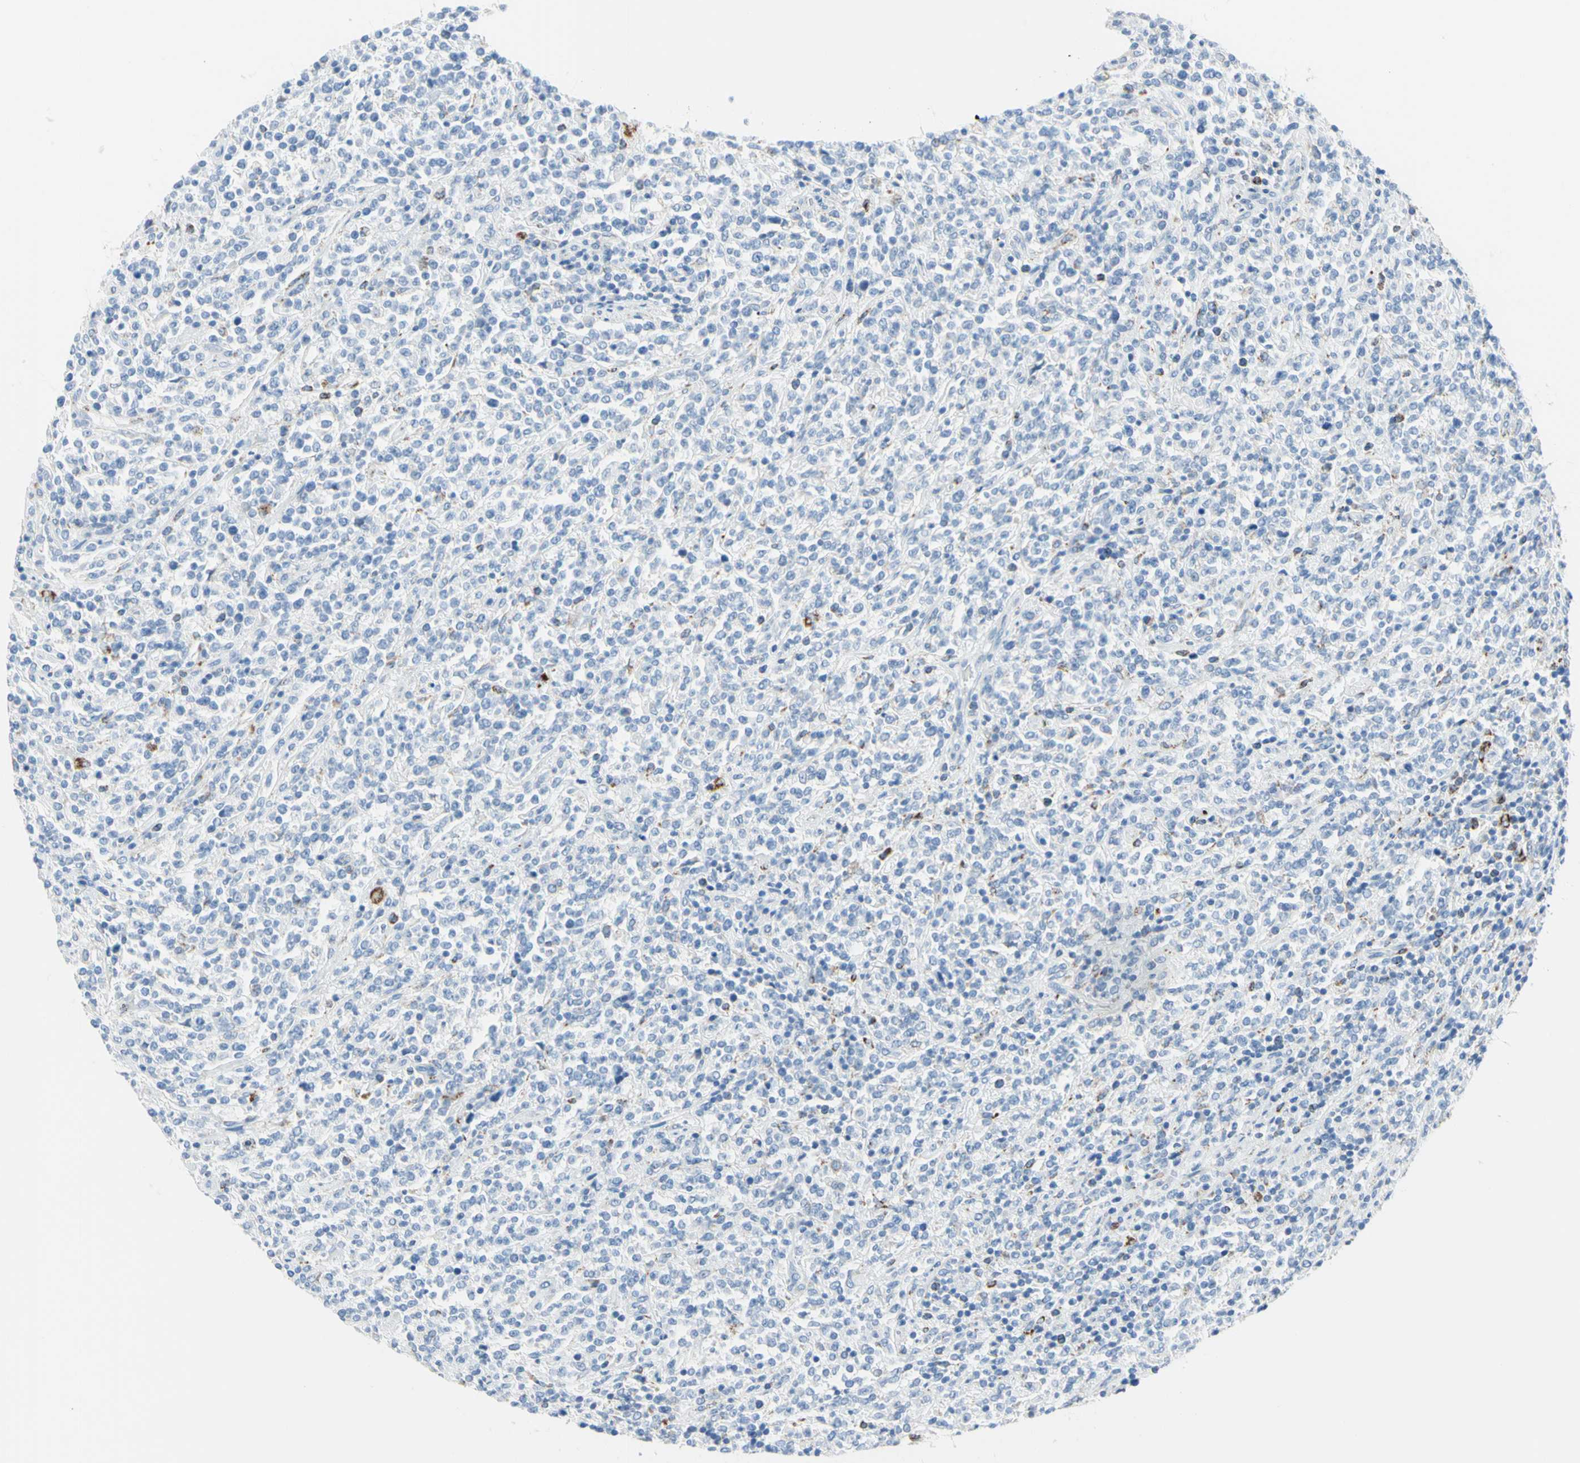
{"staining": {"intensity": "negative", "quantity": "none", "location": "none"}, "tissue": "lymphoma", "cell_type": "Tumor cells", "image_type": "cancer", "snomed": [{"axis": "morphology", "description": "Malignant lymphoma, non-Hodgkin's type, High grade"}, {"axis": "topography", "description": "Soft tissue"}], "caption": "Tumor cells show no significant expression in high-grade malignant lymphoma, non-Hodgkin's type. The staining is performed using DAB brown chromogen with nuclei counter-stained in using hematoxylin.", "gene": "CYSLTR1", "patient": {"sex": "male", "age": 18}}